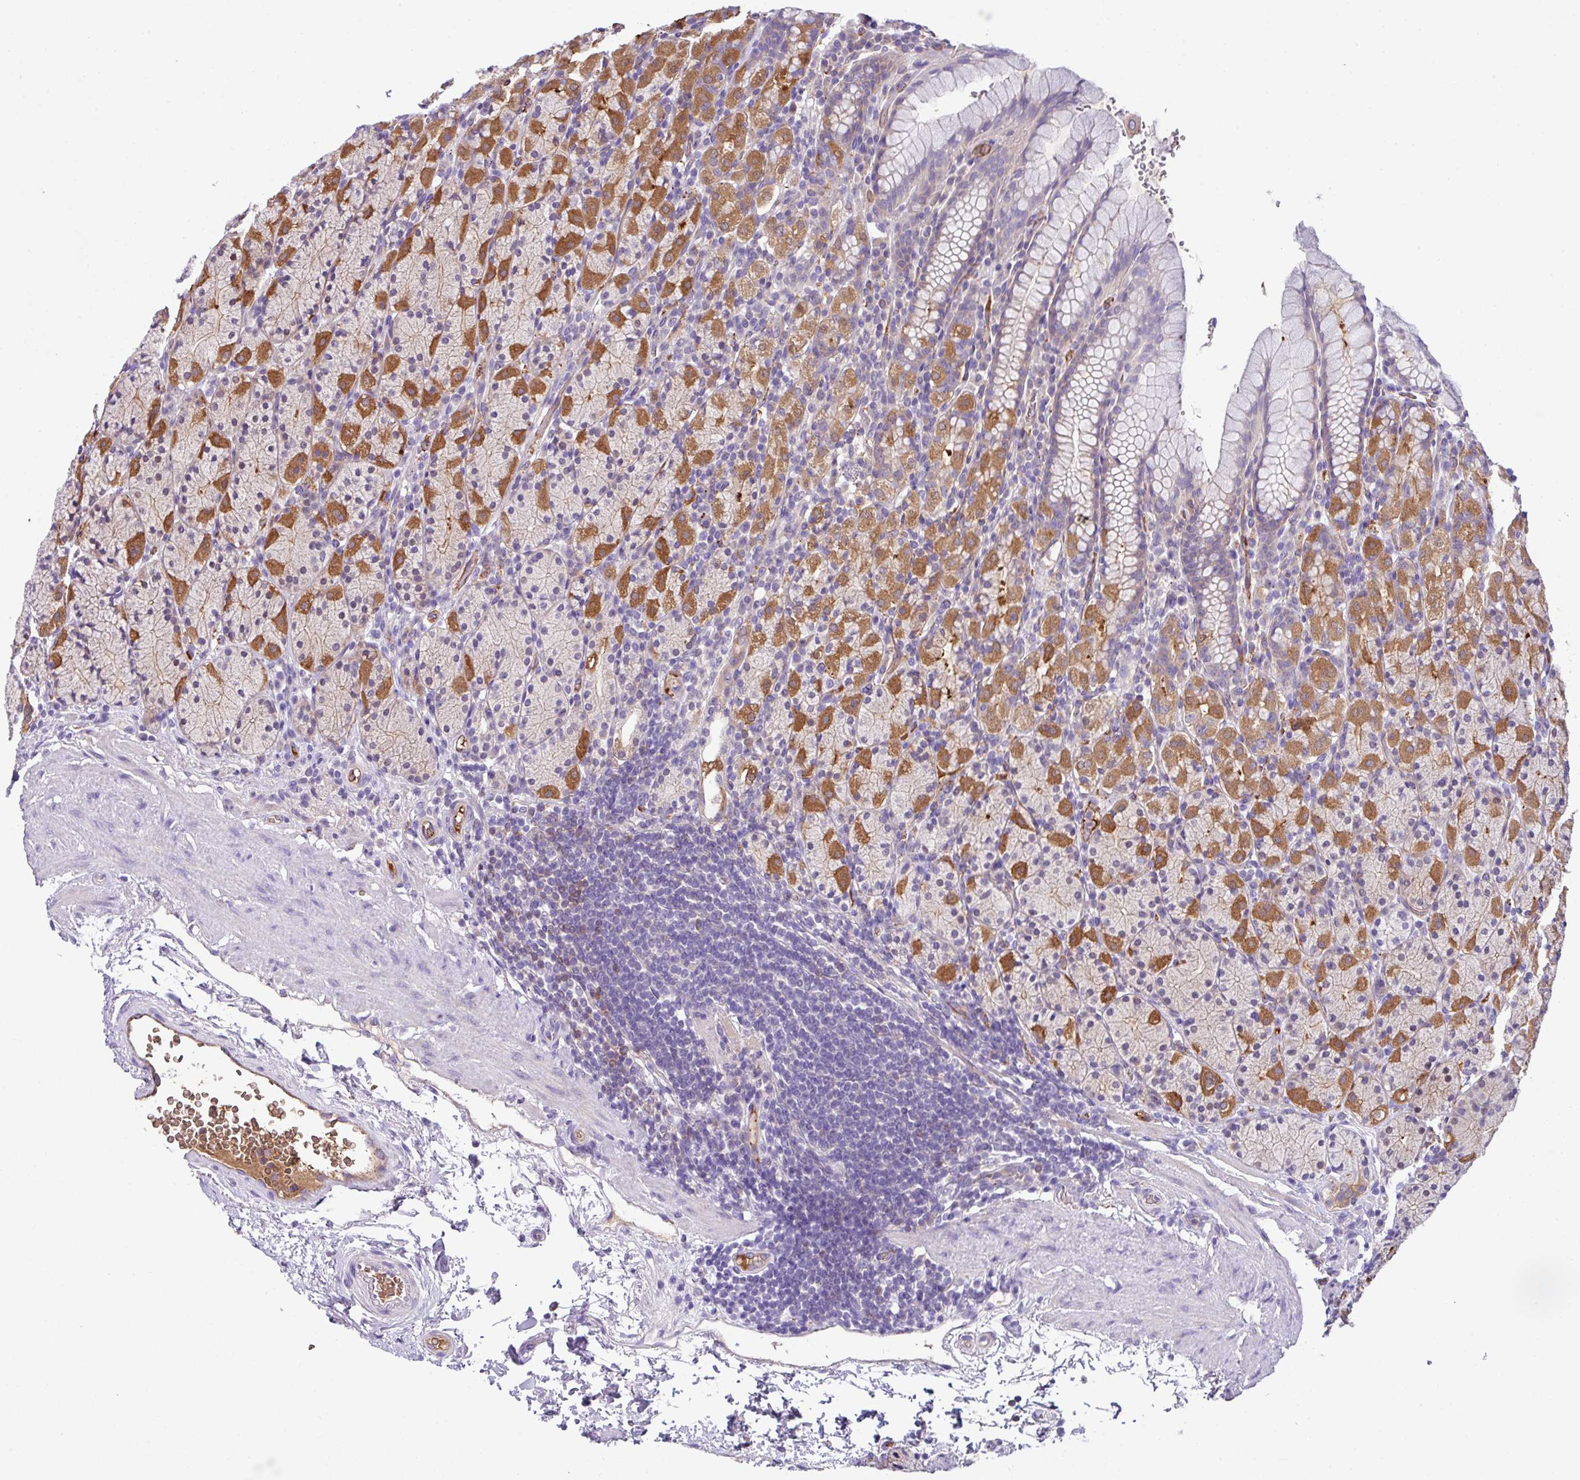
{"staining": {"intensity": "strong", "quantity": "25%-75%", "location": "cytoplasmic/membranous"}, "tissue": "stomach", "cell_type": "Glandular cells", "image_type": "normal", "snomed": [{"axis": "morphology", "description": "Normal tissue, NOS"}, {"axis": "topography", "description": "Stomach, upper"}, {"axis": "topography", "description": "Stomach"}], "caption": "Immunohistochemistry (IHC) staining of unremarkable stomach, which displays high levels of strong cytoplasmic/membranous staining in about 25%-75% of glandular cells indicating strong cytoplasmic/membranous protein expression. The staining was performed using DAB (brown) for protein detection and nuclei were counterstained in hematoxylin (blue).", "gene": "DNAL1", "patient": {"sex": "male", "age": 62}}